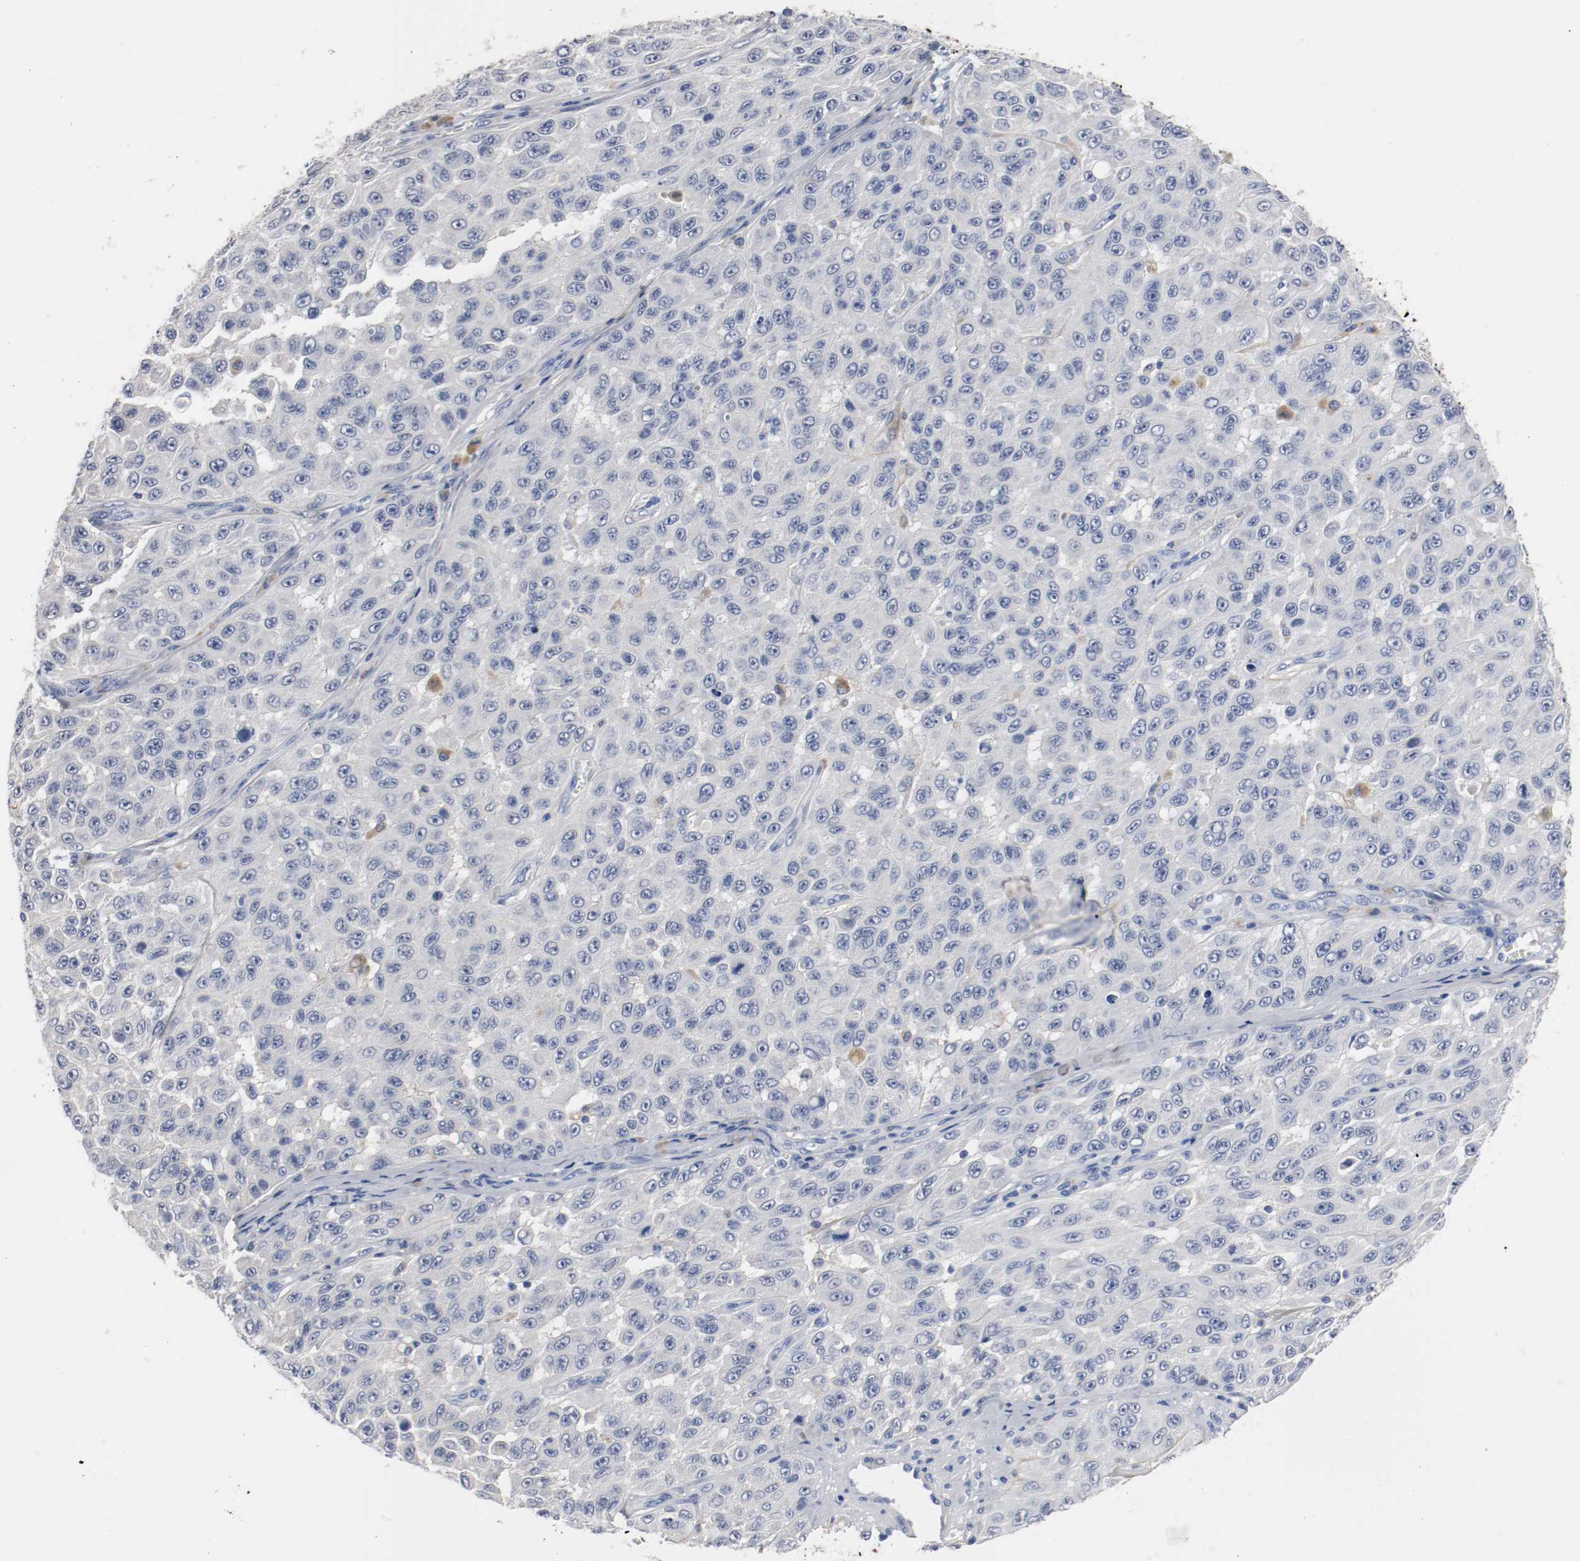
{"staining": {"intensity": "negative", "quantity": "none", "location": "none"}, "tissue": "melanoma", "cell_type": "Tumor cells", "image_type": "cancer", "snomed": [{"axis": "morphology", "description": "Malignant melanoma, NOS"}, {"axis": "topography", "description": "Skin"}], "caption": "This micrograph is of melanoma stained with immunohistochemistry to label a protein in brown with the nuclei are counter-stained blue. There is no expression in tumor cells. (Immunohistochemistry (ihc), brightfield microscopy, high magnification).", "gene": "TNC", "patient": {"sex": "male", "age": 30}}